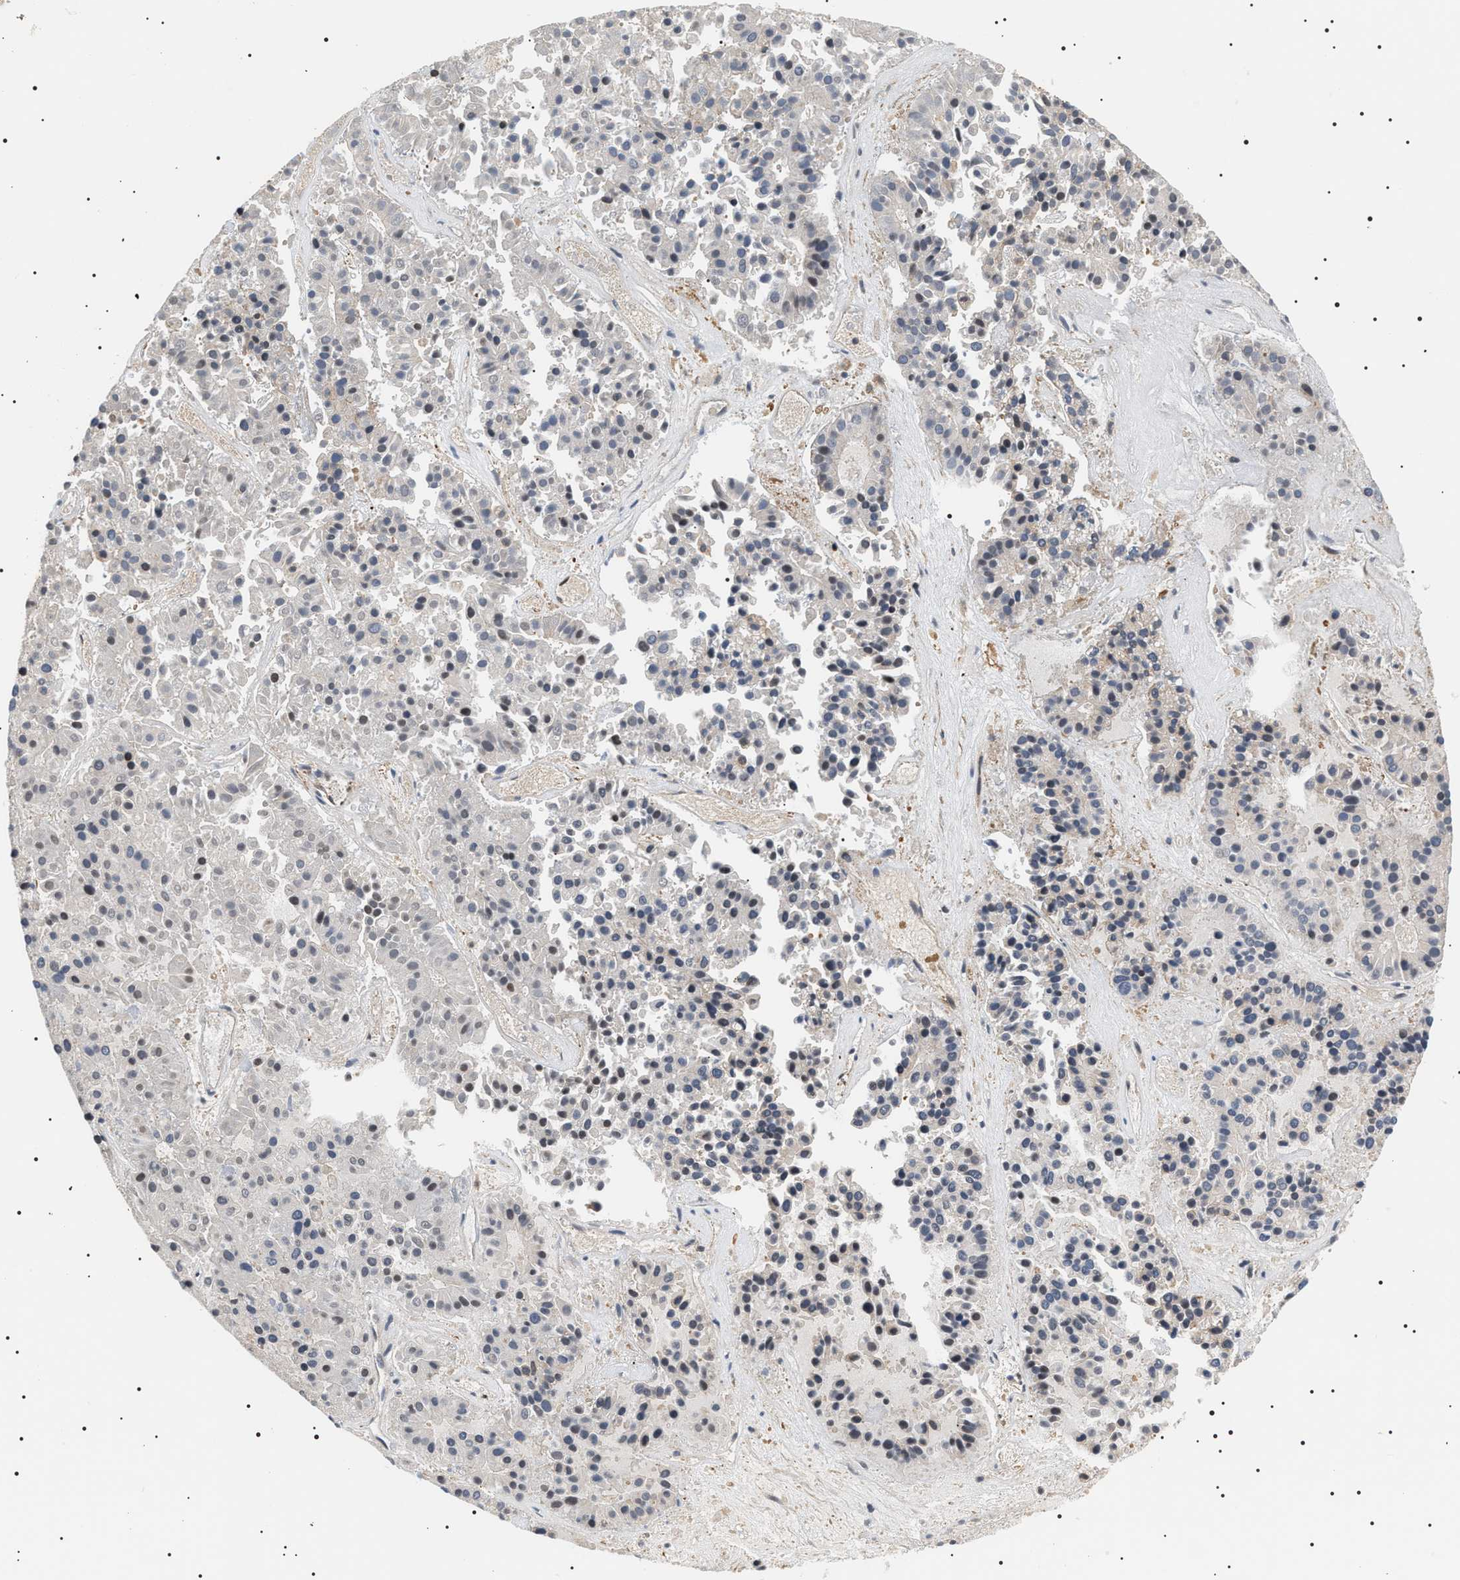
{"staining": {"intensity": "negative", "quantity": "none", "location": "none"}, "tissue": "pancreatic cancer", "cell_type": "Tumor cells", "image_type": "cancer", "snomed": [{"axis": "morphology", "description": "Adenocarcinoma, NOS"}, {"axis": "topography", "description": "Pancreas"}], "caption": "Immunohistochemical staining of human adenocarcinoma (pancreatic) exhibits no significant staining in tumor cells. The staining is performed using DAB (3,3'-diaminobenzidine) brown chromogen with nuclei counter-stained in using hematoxylin.", "gene": "SH3GLB2", "patient": {"sex": "male", "age": 50}}